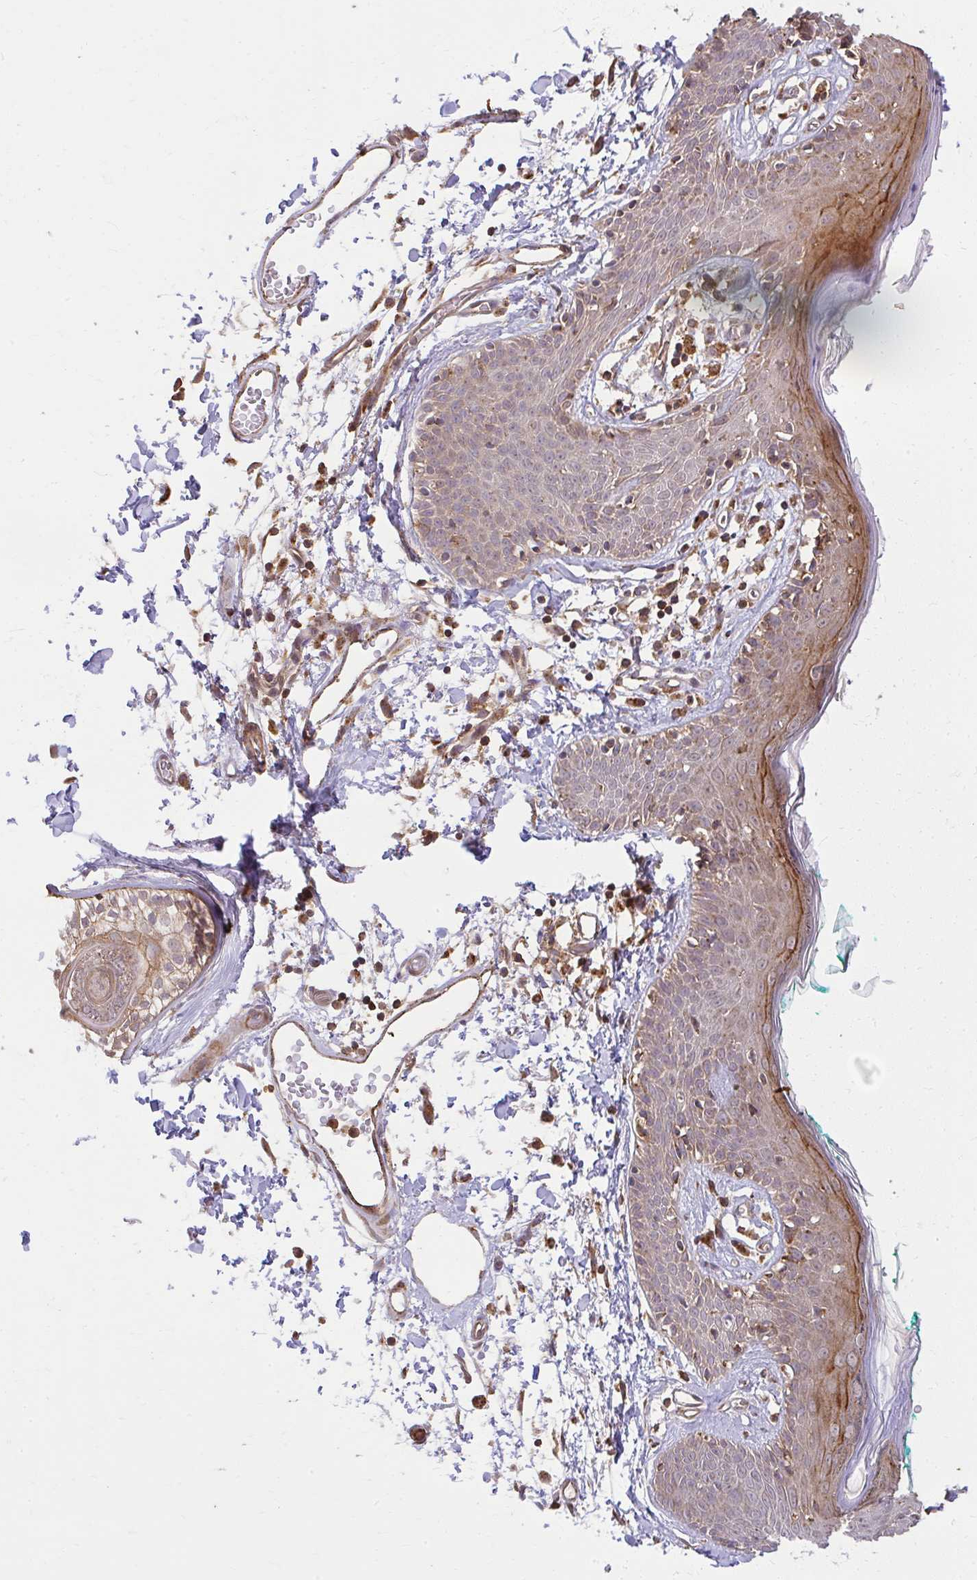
{"staining": {"intensity": "moderate", "quantity": ">75%", "location": "cytoplasmic/membranous"}, "tissue": "skin", "cell_type": "Fibroblasts", "image_type": "normal", "snomed": [{"axis": "morphology", "description": "Normal tissue, NOS"}, {"axis": "topography", "description": "Skin"}], "caption": "Moderate cytoplasmic/membranous protein staining is seen in about >75% of fibroblasts in skin. (brown staining indicates protein expression, while blue staining denotes nuclei).", "gene": "GNS", "patient": {"sex": "male", "age": 79}}